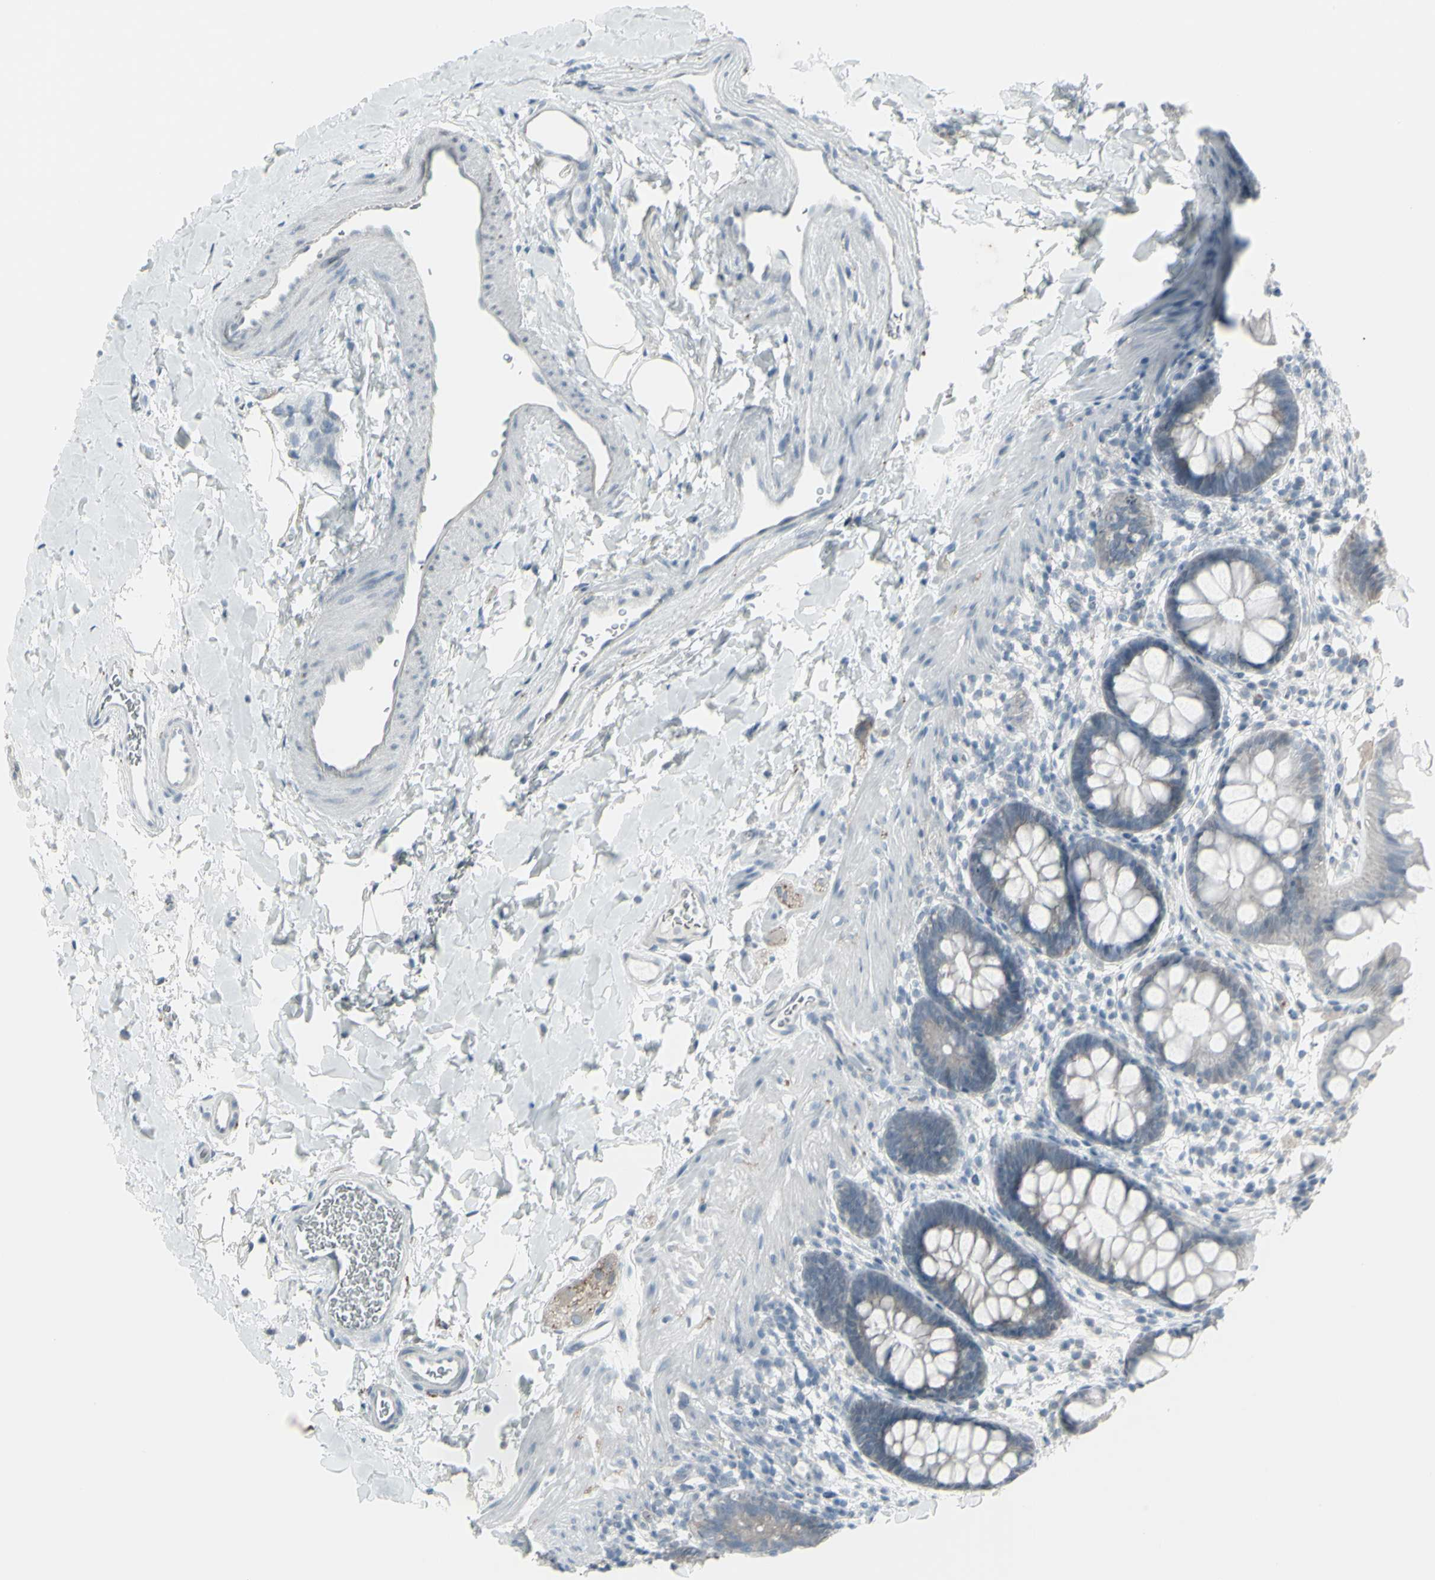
{"staining": {"intensity": "negative", "quantity": "none", "location": "none"}, "tissue": "rectum", "cell_type": "Glandular cells", "image_type": "normal", "snomed": [{"axis": "morphology", "description": "Normal tissue, NOS"}, {"axis": "topography", "description": "Rectum"}], "caption": "Glandular cells are negative for brown protein staining in normal rectum. Nuclei are stained in blue.", "gene": "RAB3A", "patient": {"sex": "female", "age": 24}}